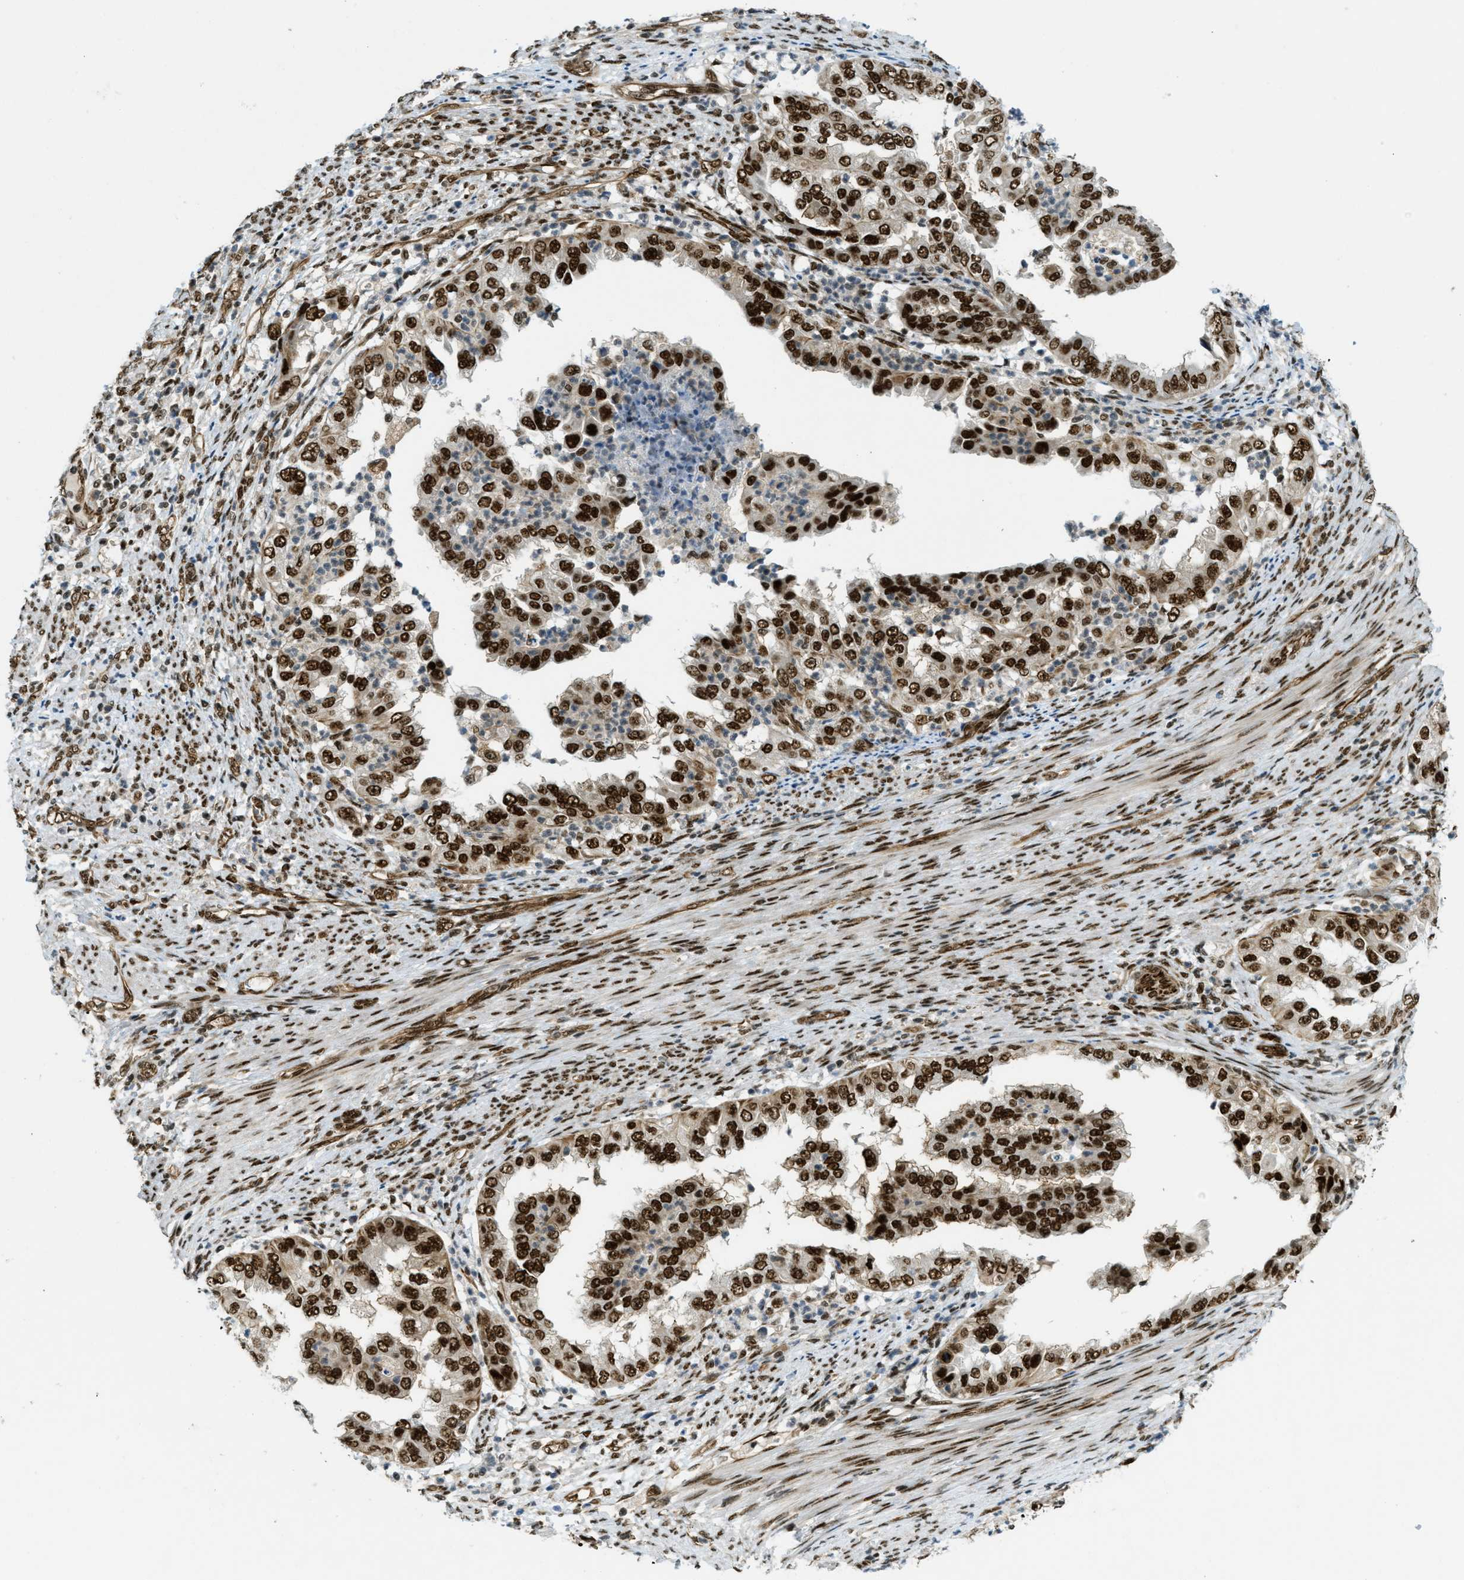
{"staining": {"intensity": "strong", "quantity": ">75%", "location": "nuclear"}, "tissue": "endometrial cancer", "cell_type": "Tumor cells", "image_type": "cancer", "snomed": [{"axis": "morphology", "description": "Adenocarcinoma, NOS"}, {"axis": "topography", "description": "Endometrium"}], "caption": "DAB (3,3'-diaminobenzidine) immunohistochemical staining of human adenocarcinoma (endometrial) shows strong nuclear protein staining in about >75% of tumor cells.", "gene": "ZFR", "patient": {"sex": "female", "age": 85}}